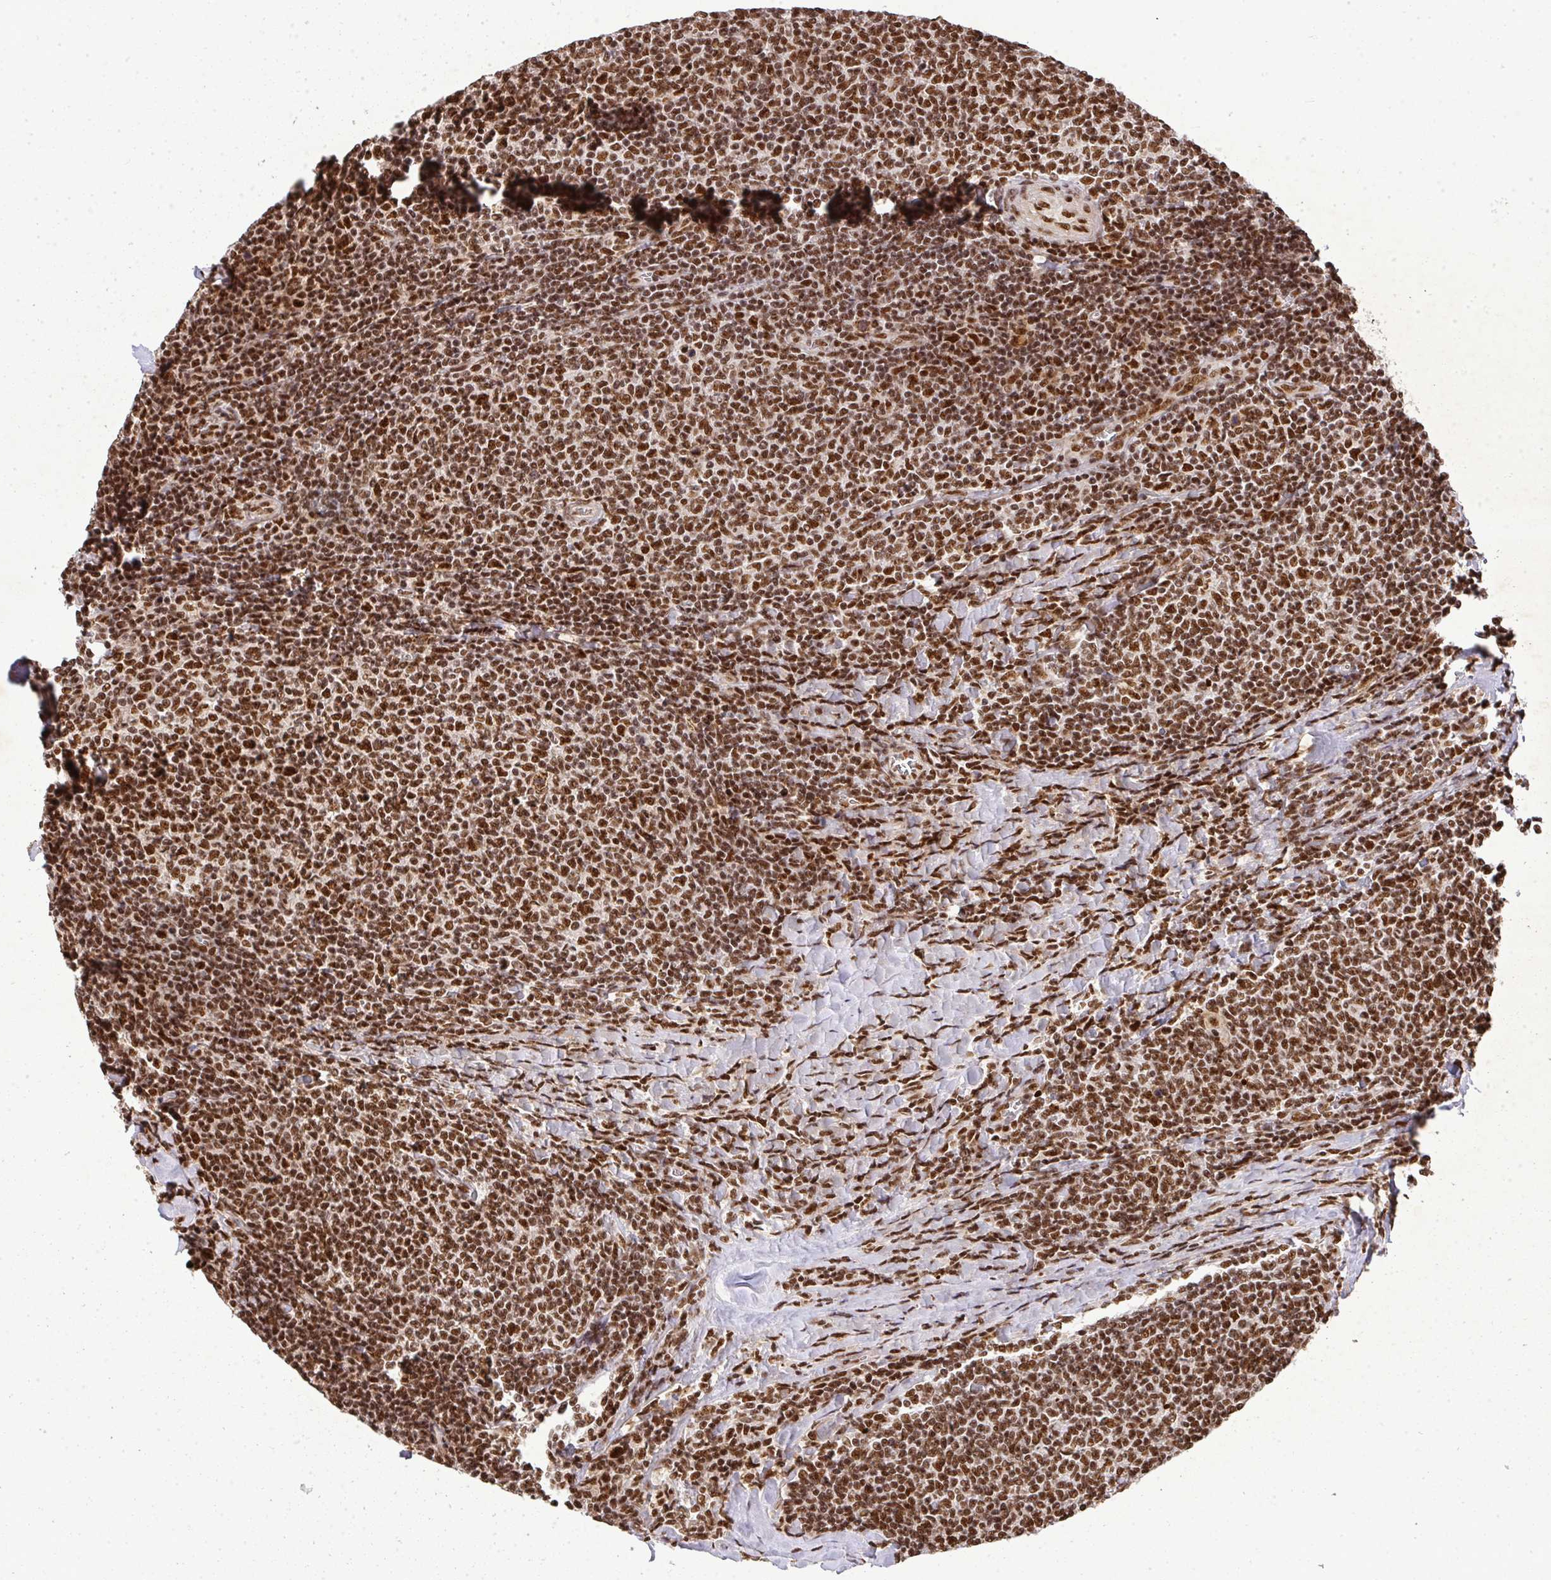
{"staining": {"intensity": "strong", "quantity": ">75%", "location": "nuclear"}, "tissue": "lymphoma", "cell_type": "Tumor cells", "image_type": "cancer", "snomed": [{"axis": "morphology", "description": "Malignant lymphoma, non-Hodgkin's type, Low grade"}, {"axis": "topography", "description": "Lymph node"}], "caption": "Lymphoma tissue demonstrates strong nuclear expression in about >75% of tumor cells, visualized by immunohistochemistry.", "gene": "U2AF1", "patient": {"sex": "male", "age": 52}}